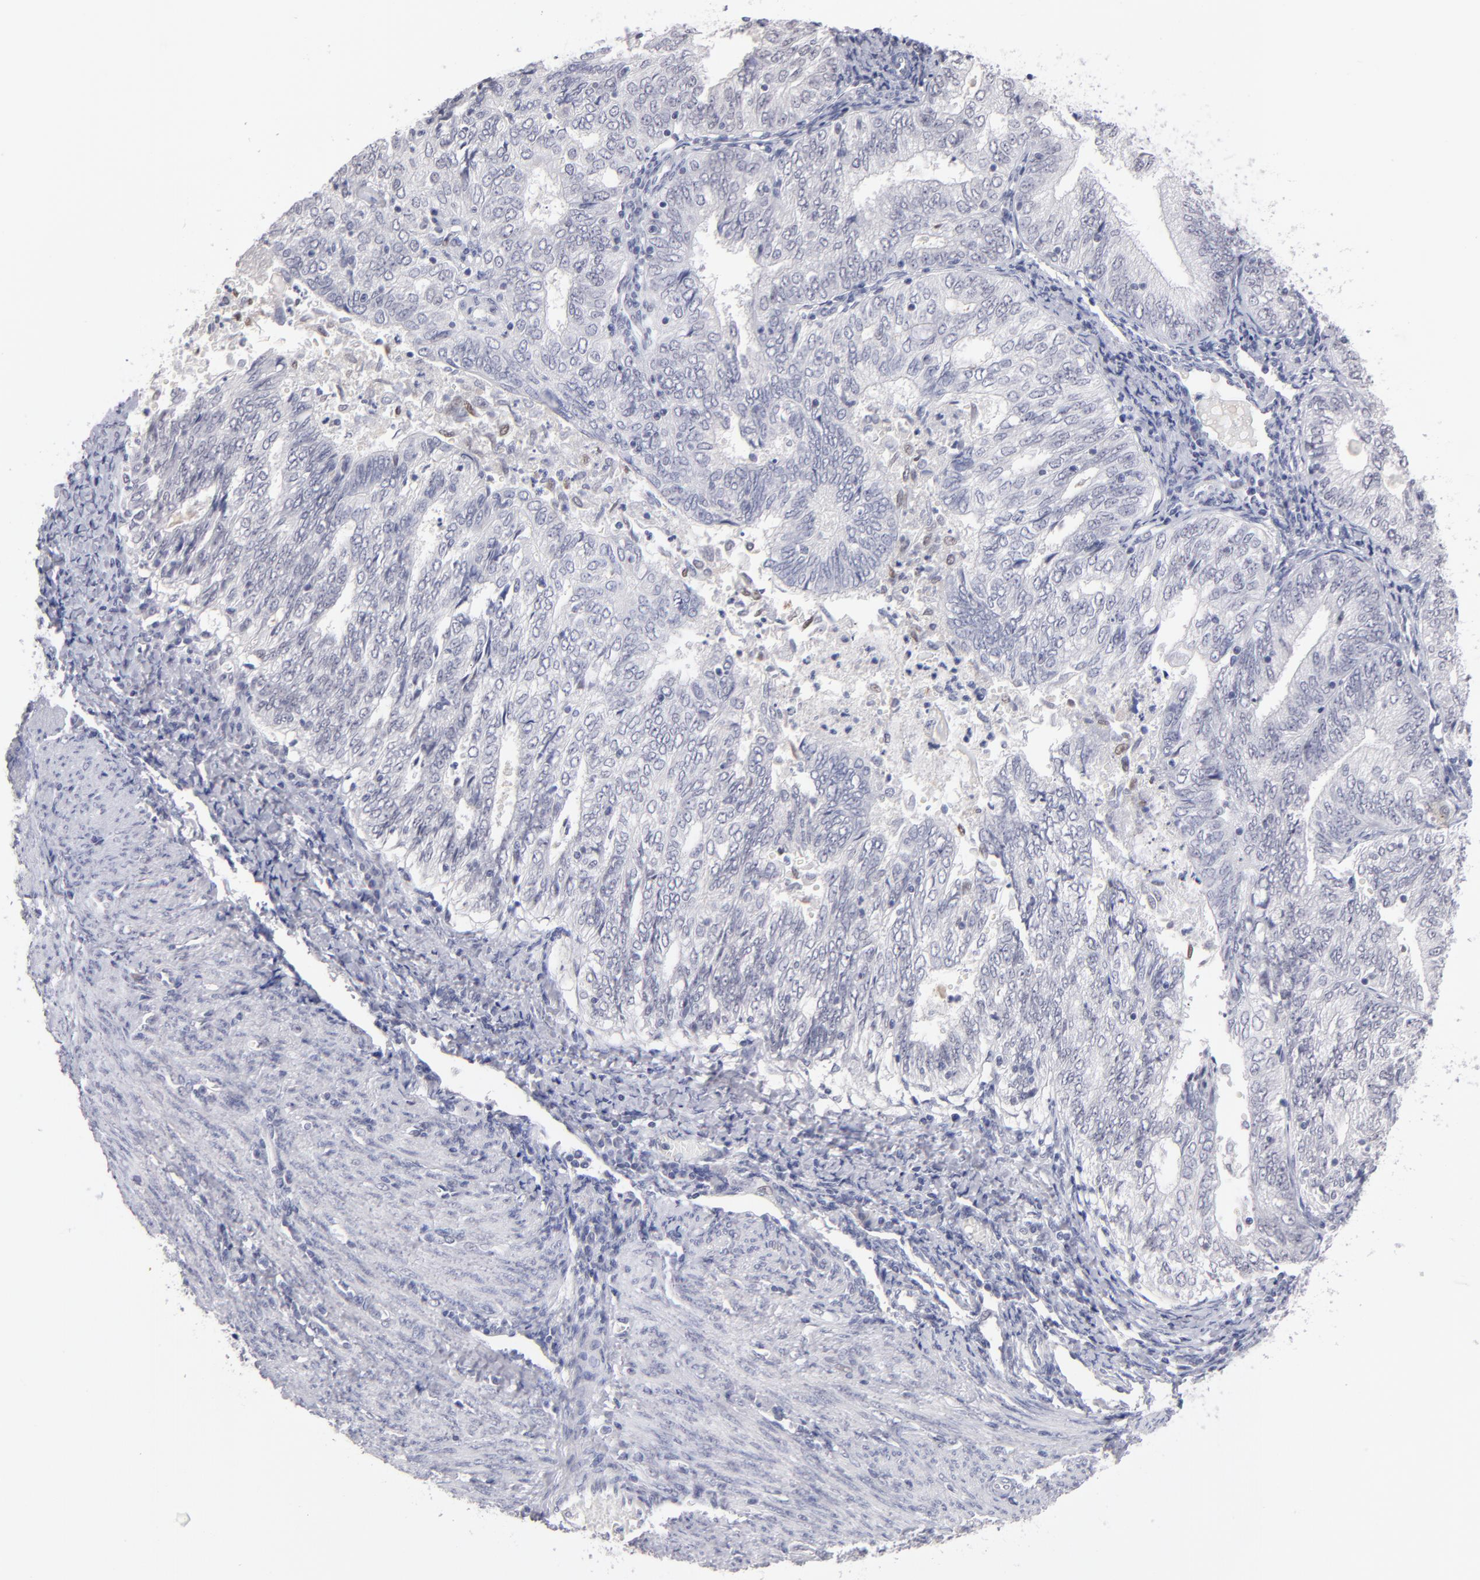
{"staining": {"intensity": "weak", "quantity": "<25%", "location": "nuclear"}, "tissue": "endometrial cancer", "cell_type": "Tumor cells", "image_type": "cancer", "snomed": [{"axis": "morphology", "description": "Adenocarcinoma, NOS"}, {"axis": "topography", "description": "Endometrium"}], "caption": "Immunohistochemistry image of neoplastic tissue: human endometrial cancer stained with DAB shows no significant protein staining in tumor cells.", "gene": "TEX11", "patient": {"sex": "female", "age": 69}}